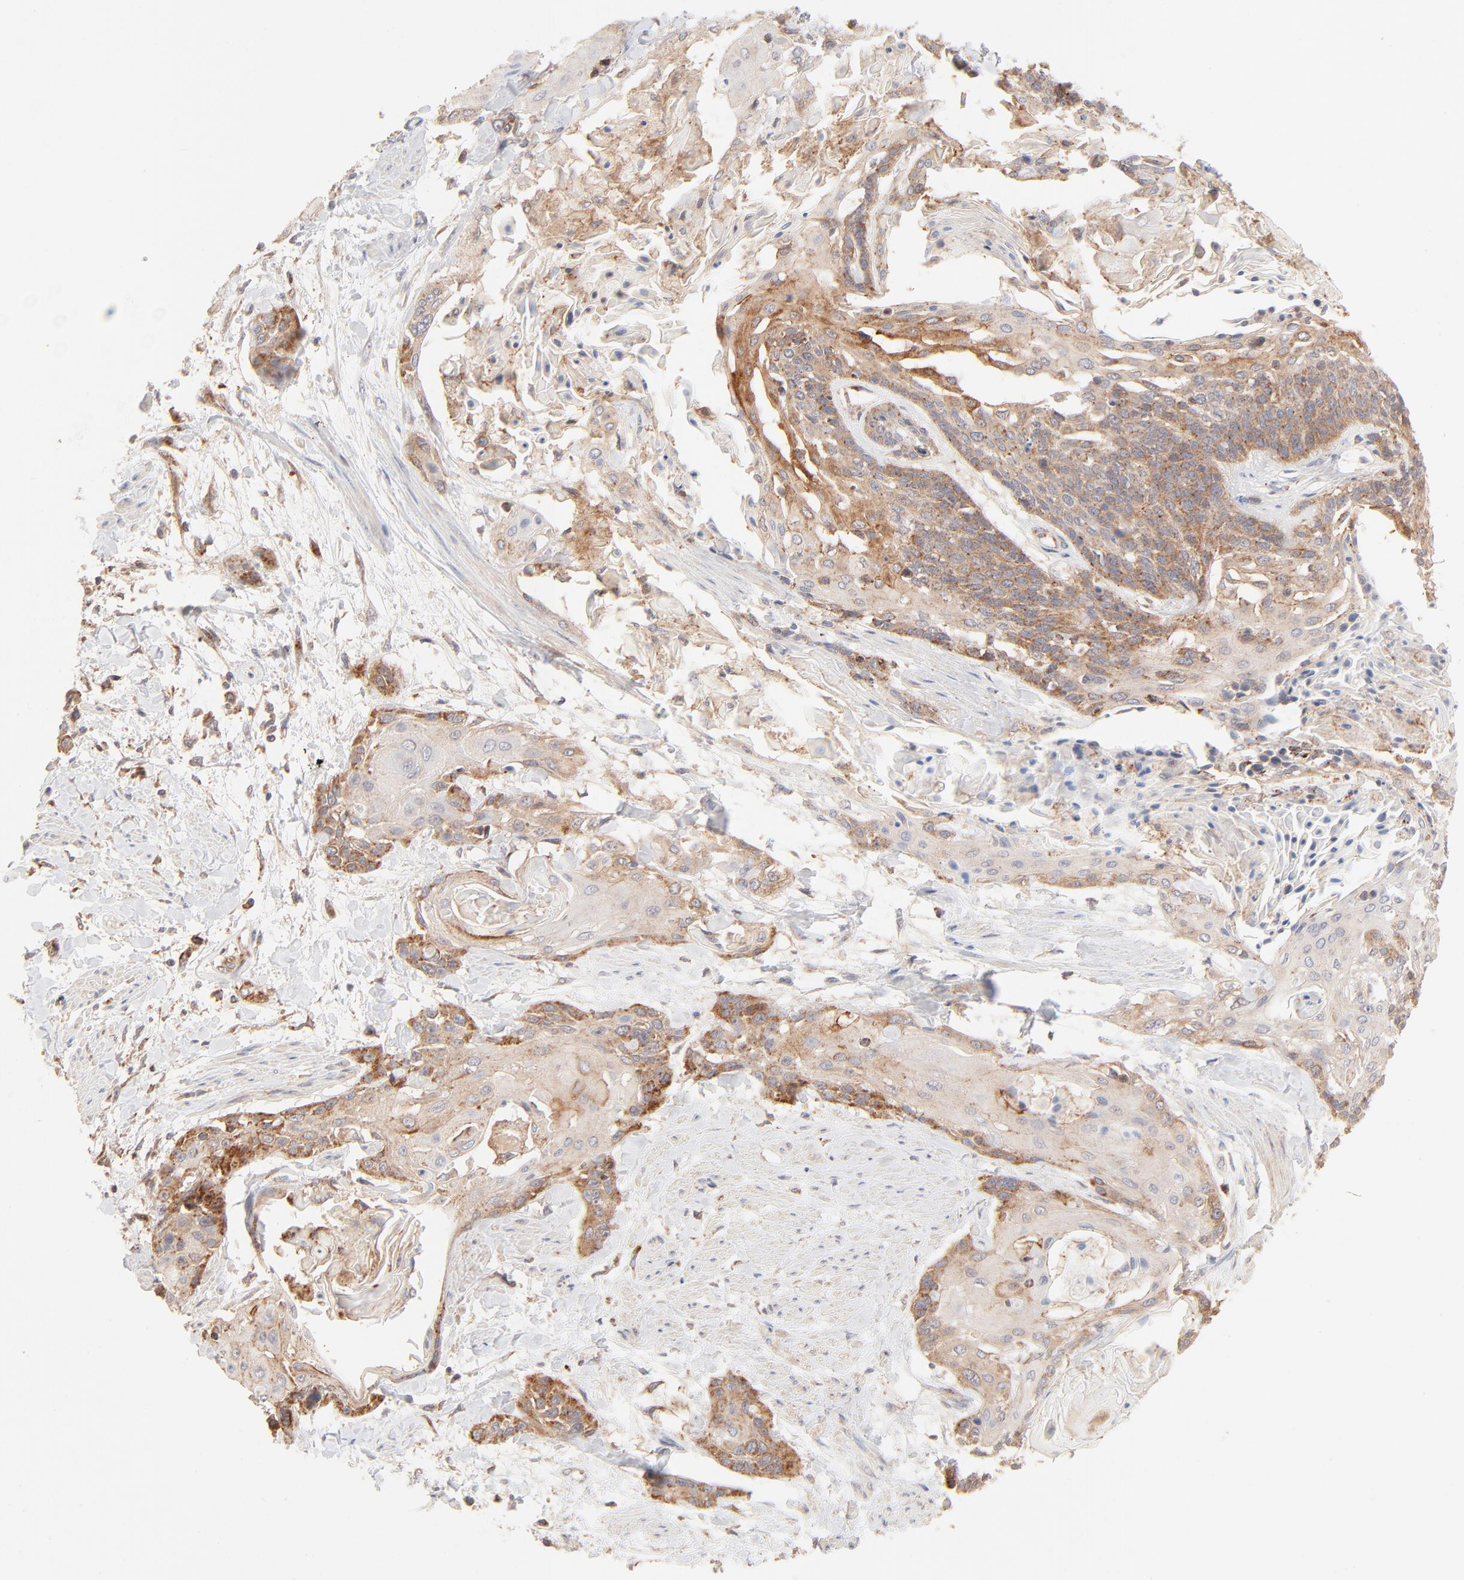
{"staining": {"intensity": "moderate", "quantity": "25%-75%", "location": "cytoplasmic/membranous"}, "tissue": "cervical cancer", "cell_type": "Tumor cells", "image_type": "cancer", "snomed": [{"axis": "morphology", "description": "Squamous cell carcinoma, NOS"}, {"axis": "topography", "description": "Cervix"}], "caption": "This histopathology image shows IHC staining of cervical squamous cell carcinoma, with medium moderate cytoplasmic/membranous positivity in about 25%-75% of tumor cells.", "gene": "CSPG4", "patient": {"sex": "female", "age": 57}}